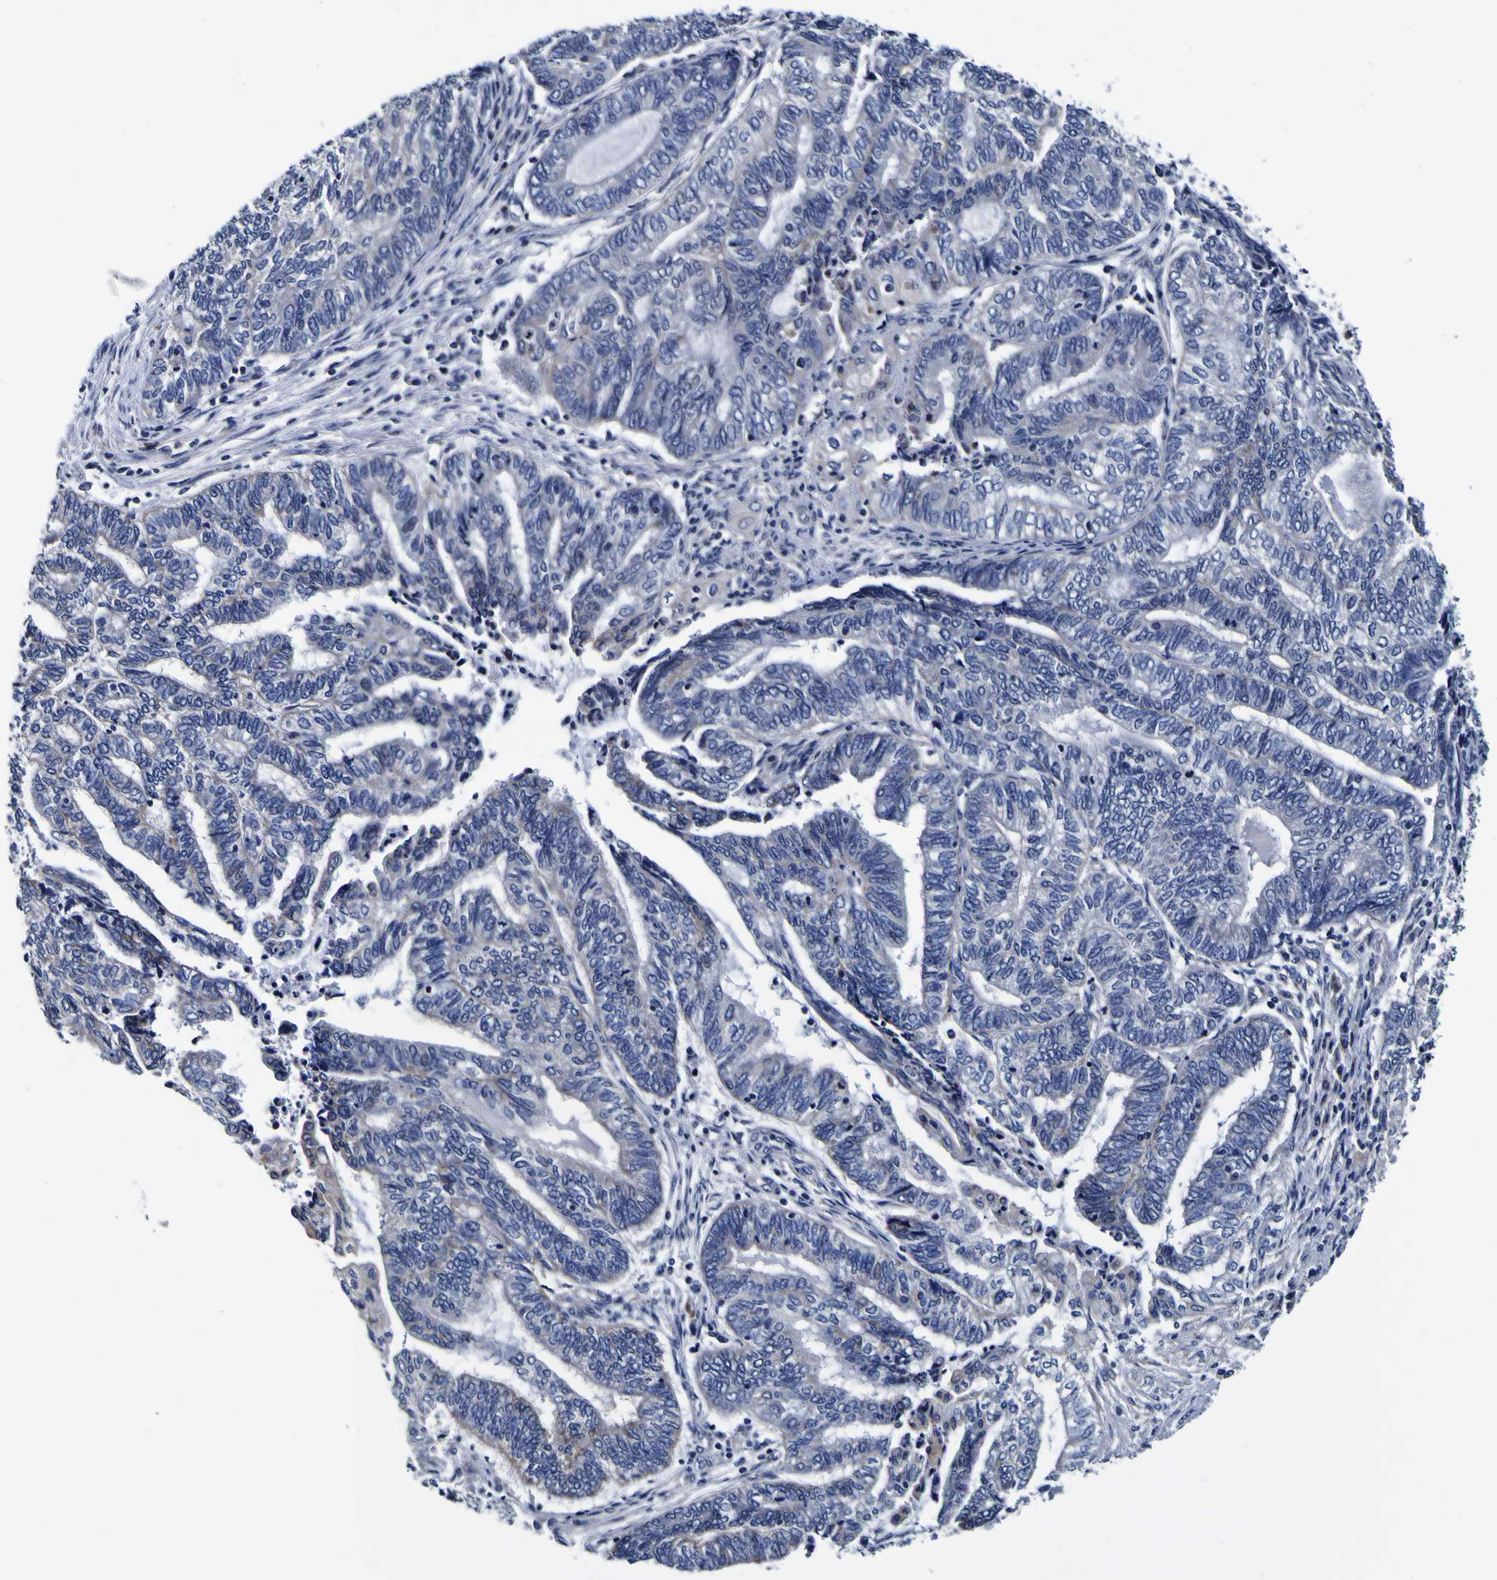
{"staining": {"intensity": "weak", "quantity": "<25%", "location": "cytoplasmic/membranous"}, "tissue": "endometrial cancer", "cell_type": "Tumor cells", "image_type": "cancer", "snomed": [{"axis": "morphology", "description": "Adenocarcinoma, NOS"}, {"axis": "topography", "description": "Uterus"}, {"axis": "topography", "description": "Endometrium"}], "caption": "DAB immunohistochemical staining of human endometrial cancer (adenocarcinoma) shows no significant staining in tumor cells.", "gene": "PDLIM4", "patient": {"sex": "female", "age": 70}}